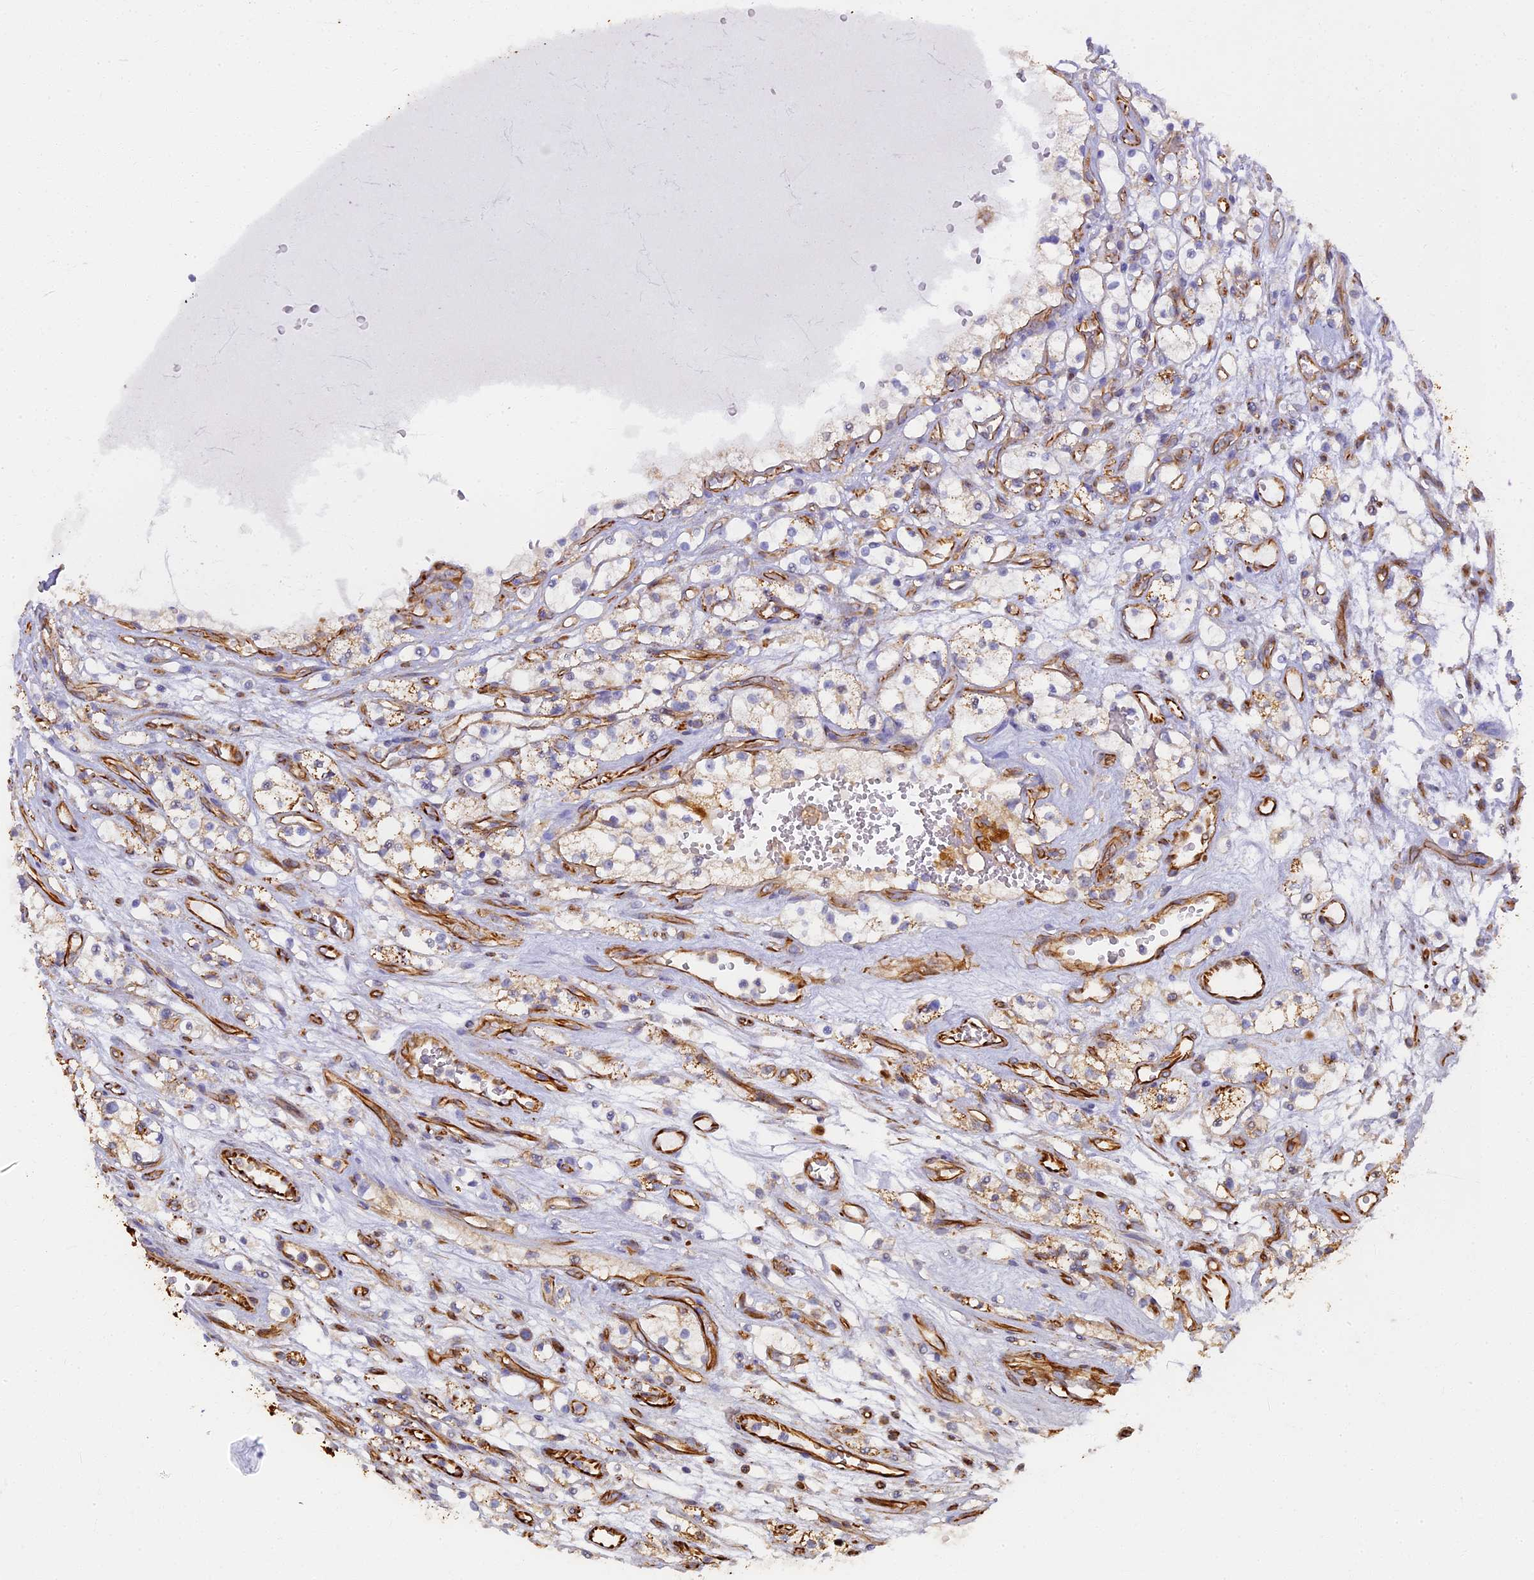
{"staining": {"intensity": "weak", "quantity": "25%-75%", "location": "cytoplasmic/membranous"}, "tissue": "renal cancer", "cell_type": "Tumor cells", "image_type": "cancer", "snomed": [{"axis": "morphology", "description": "Adenocarcinoma, NOS"}, {"axis": "topography", "description": "Kidney"}], "caption": "Immunohistochemistry (IHC) histopathology image of human adenocarcinoma (renal) stained for a protein (brown), which displays low levels of weak cytoplasmic/membranous positivity in approximately 25%-75% of tumor cells.", "gene": "LRRC57", "patient": {"sex": "female", "age": 69}}